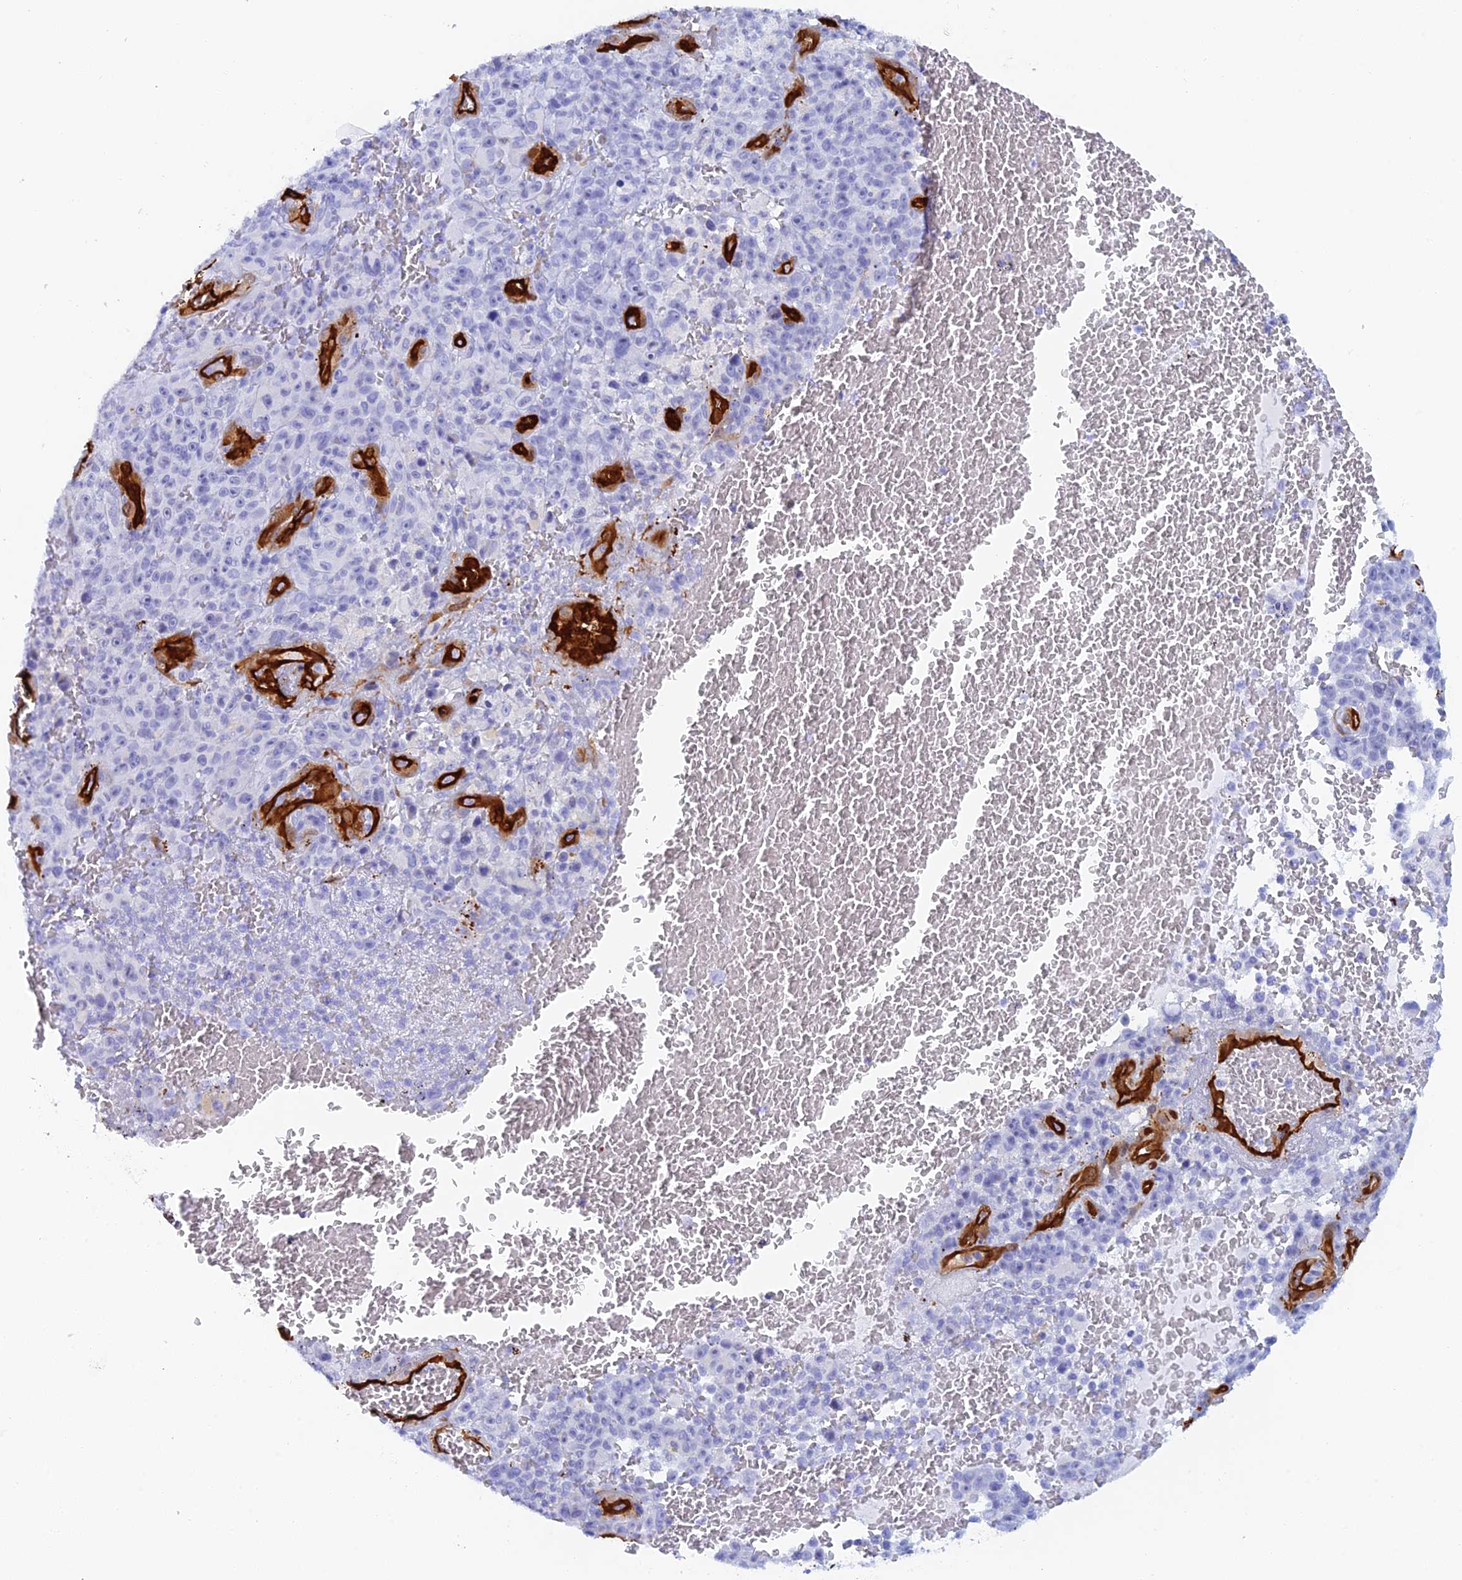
{"staining": {"intensity": "negative", "quantity": "none", "location": "none"}, "tissue": "melanoma", "cell_type": "Tumor cells", "image_type": "cancer", "snomed": [{"axis": "morphology", "description": "Malignant melanoma, NOS"}, {"axis": "topography", "description": "Skin"}], "caption": "Tumor cells show no significant positivity in melanoma. (IHC, brightfield microscopy, high magnification).", "gene": "CRIP2", "patient": {"sex": "female", "age": 82}}